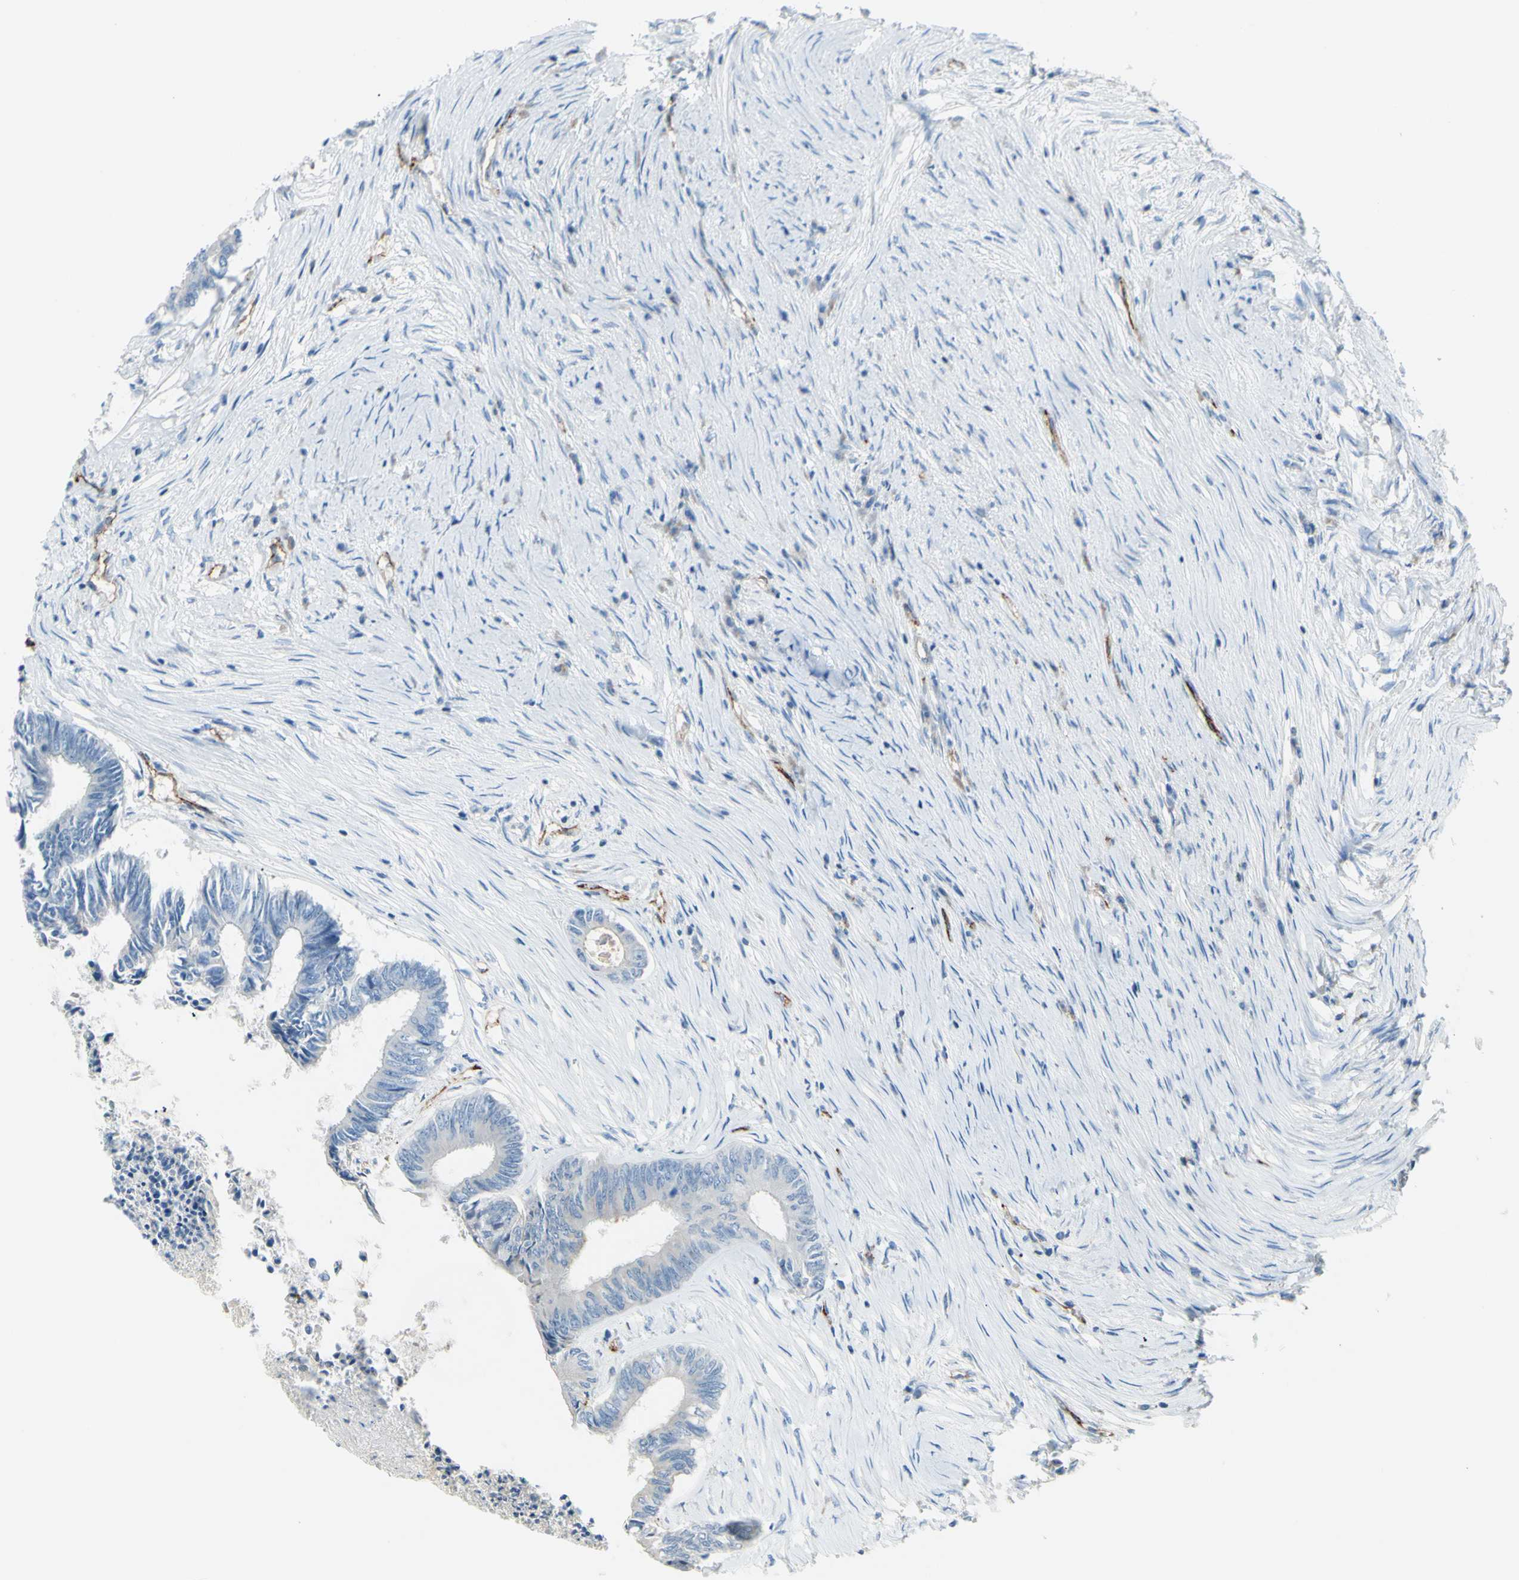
{"staining": {"intensity": "negative", "quantity": "none", "location": "none"}, "tissue": "colorectal cancer", "cell_type": "Tumor cells", "image_type": "cancer", "snomed": [{"axis": "morphology", "description": "Adenocarcinoma, NOS"}, {"axis": "topography", "description": "Rectum"}], "caption": "IHC image of human adenocarcinoma (colorectal) stained for a protein (brown), which displays no expression in tumor cells.", "gene": "PRRG2", "patient": {"sex": "male", "age": 63}}